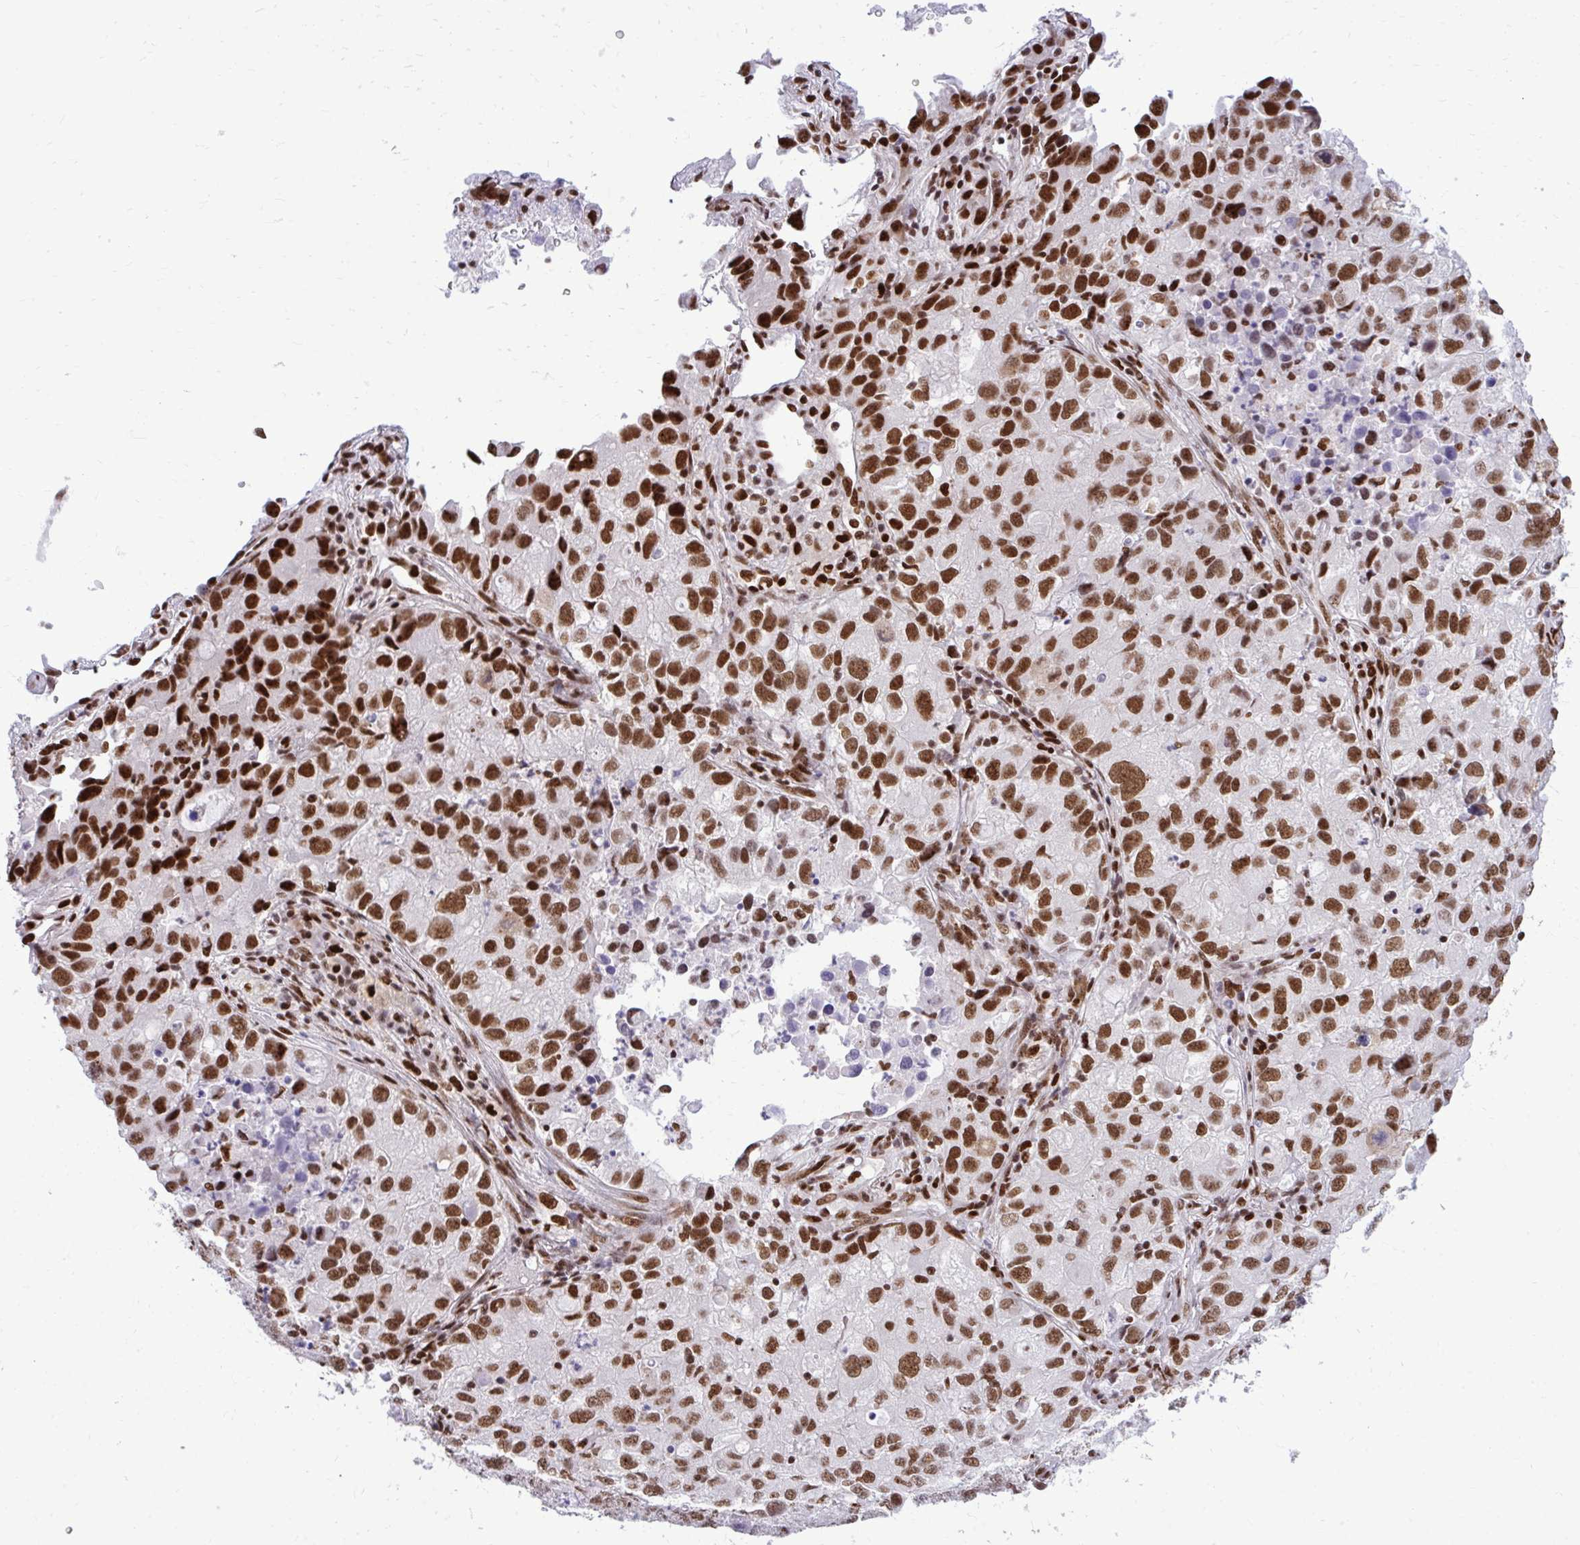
{"staining": {"intensity": "strong", "quantity": ">75%", "location": "nuclear"}, "tissue": "lung cancer", "cell_type": "Tumor cells", "image_type": "cancer", "snomed": [{"axis": "morphology", "description": "Normal morphology"}, {"axis": "morphology", "description": "Adenocarcinoma, NOS"}, {"axis": "topography", "description": "Lymph node"}, {"axis": "topography", "description": "Lung"}], "caption": "Brown immunohistochemical staining in lung adenocarcinoma demonstrates strong nuclear staining in approximately >75% of tumor cells. (DAB IHC with brightfield microscopy, high magnification).", "gene": "CDYL", "patient": {"sex": "female", "age": 51}}